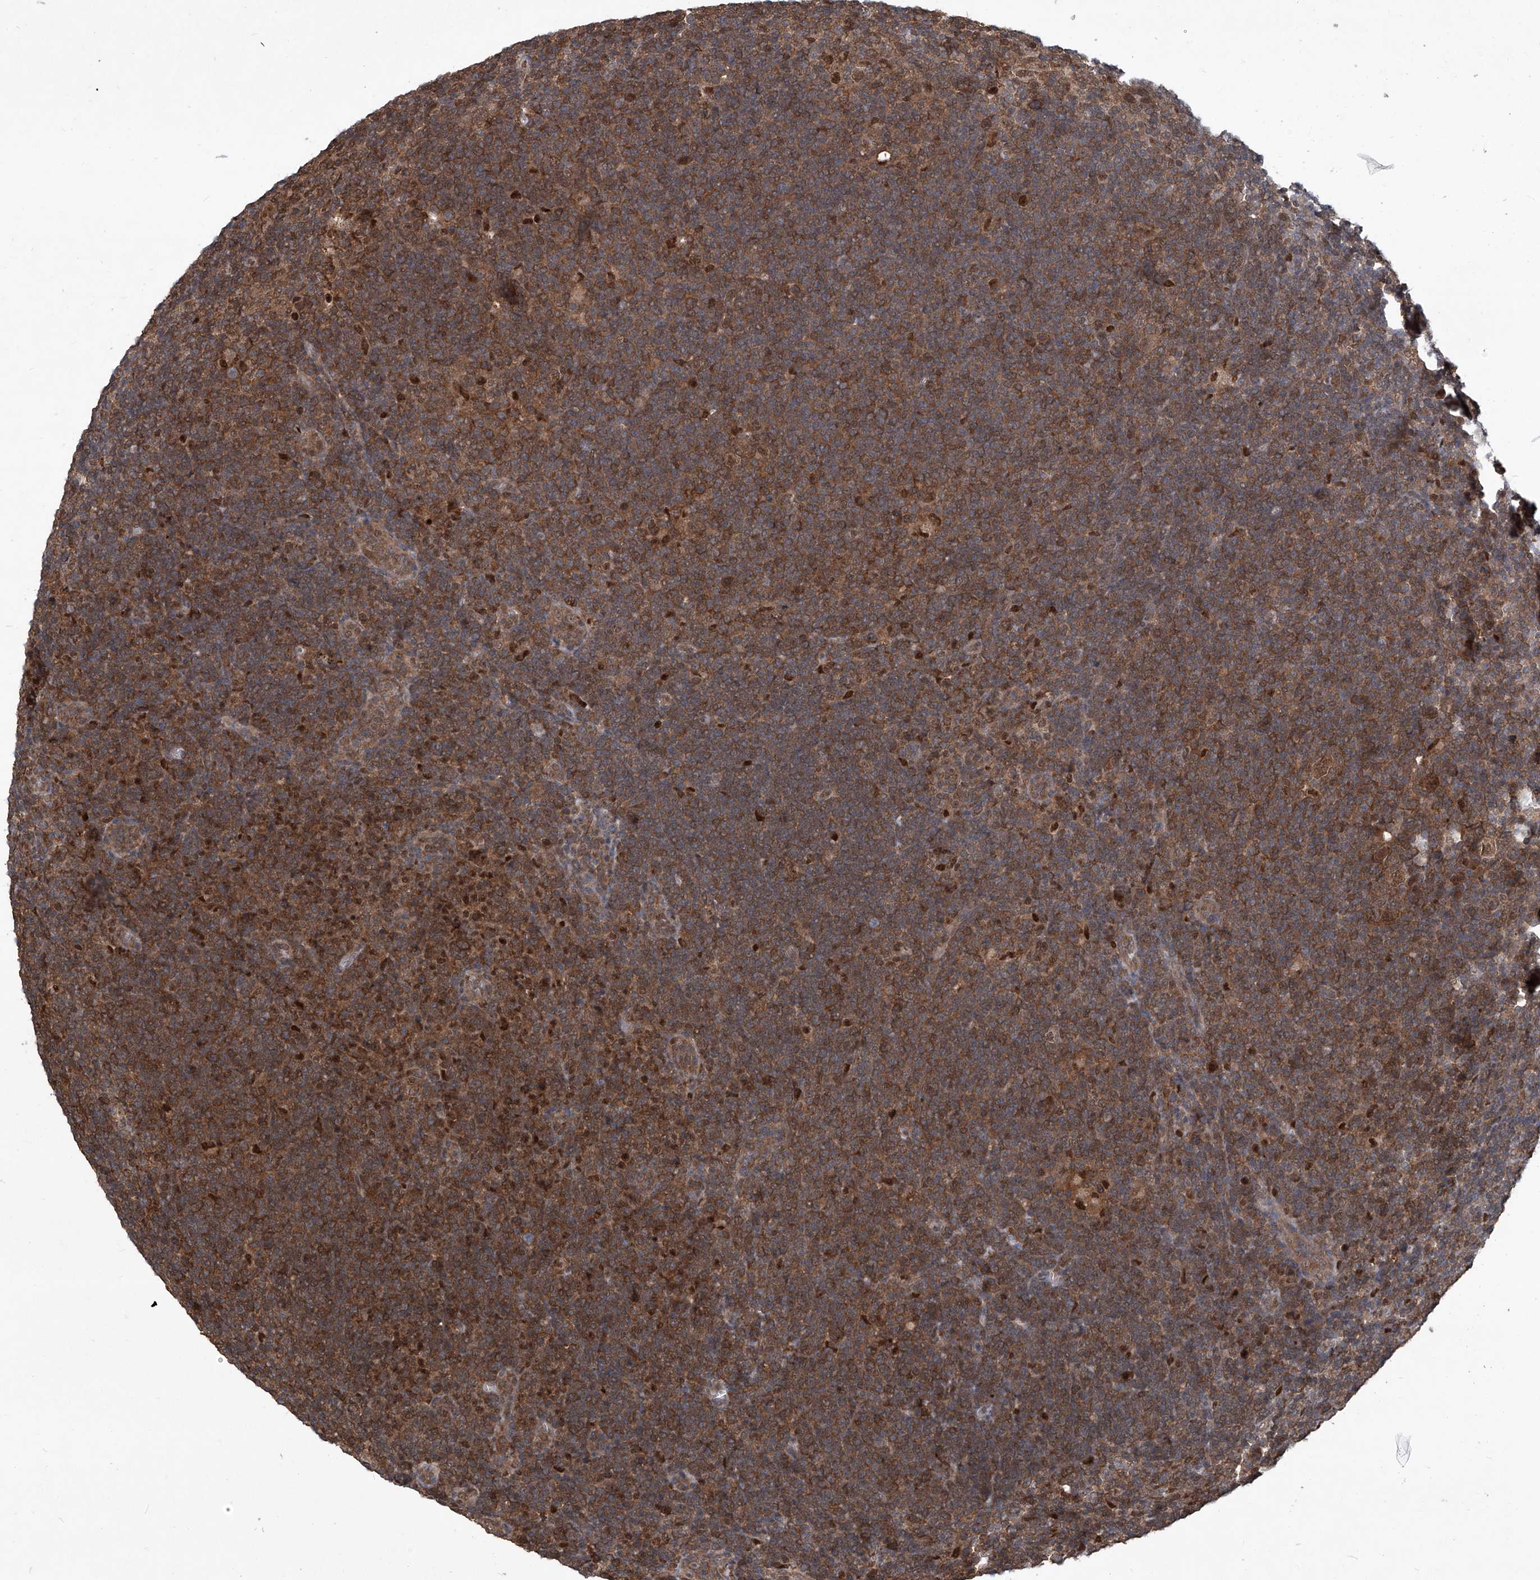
{"staining": {"intensity": "moderate", "quantity": ">75%", "location": "nuclear"}, "tissue": "lymphoma", "cell_type": "Tumor cells", "image_type": "cancer", "snomed": [{"axis": "morphology", "description": "Hodgkin's disease, NOS"}, {"axis": "topography", "description": "Lymph node"}], "caption": "Immunohistochemistry of lymphoma demonstrates medium levels of moderate nuclear expression in approximately >75% of tumor cells.", "gene": "PSMB1", "patient": {"sex": "female", "age": 57}}